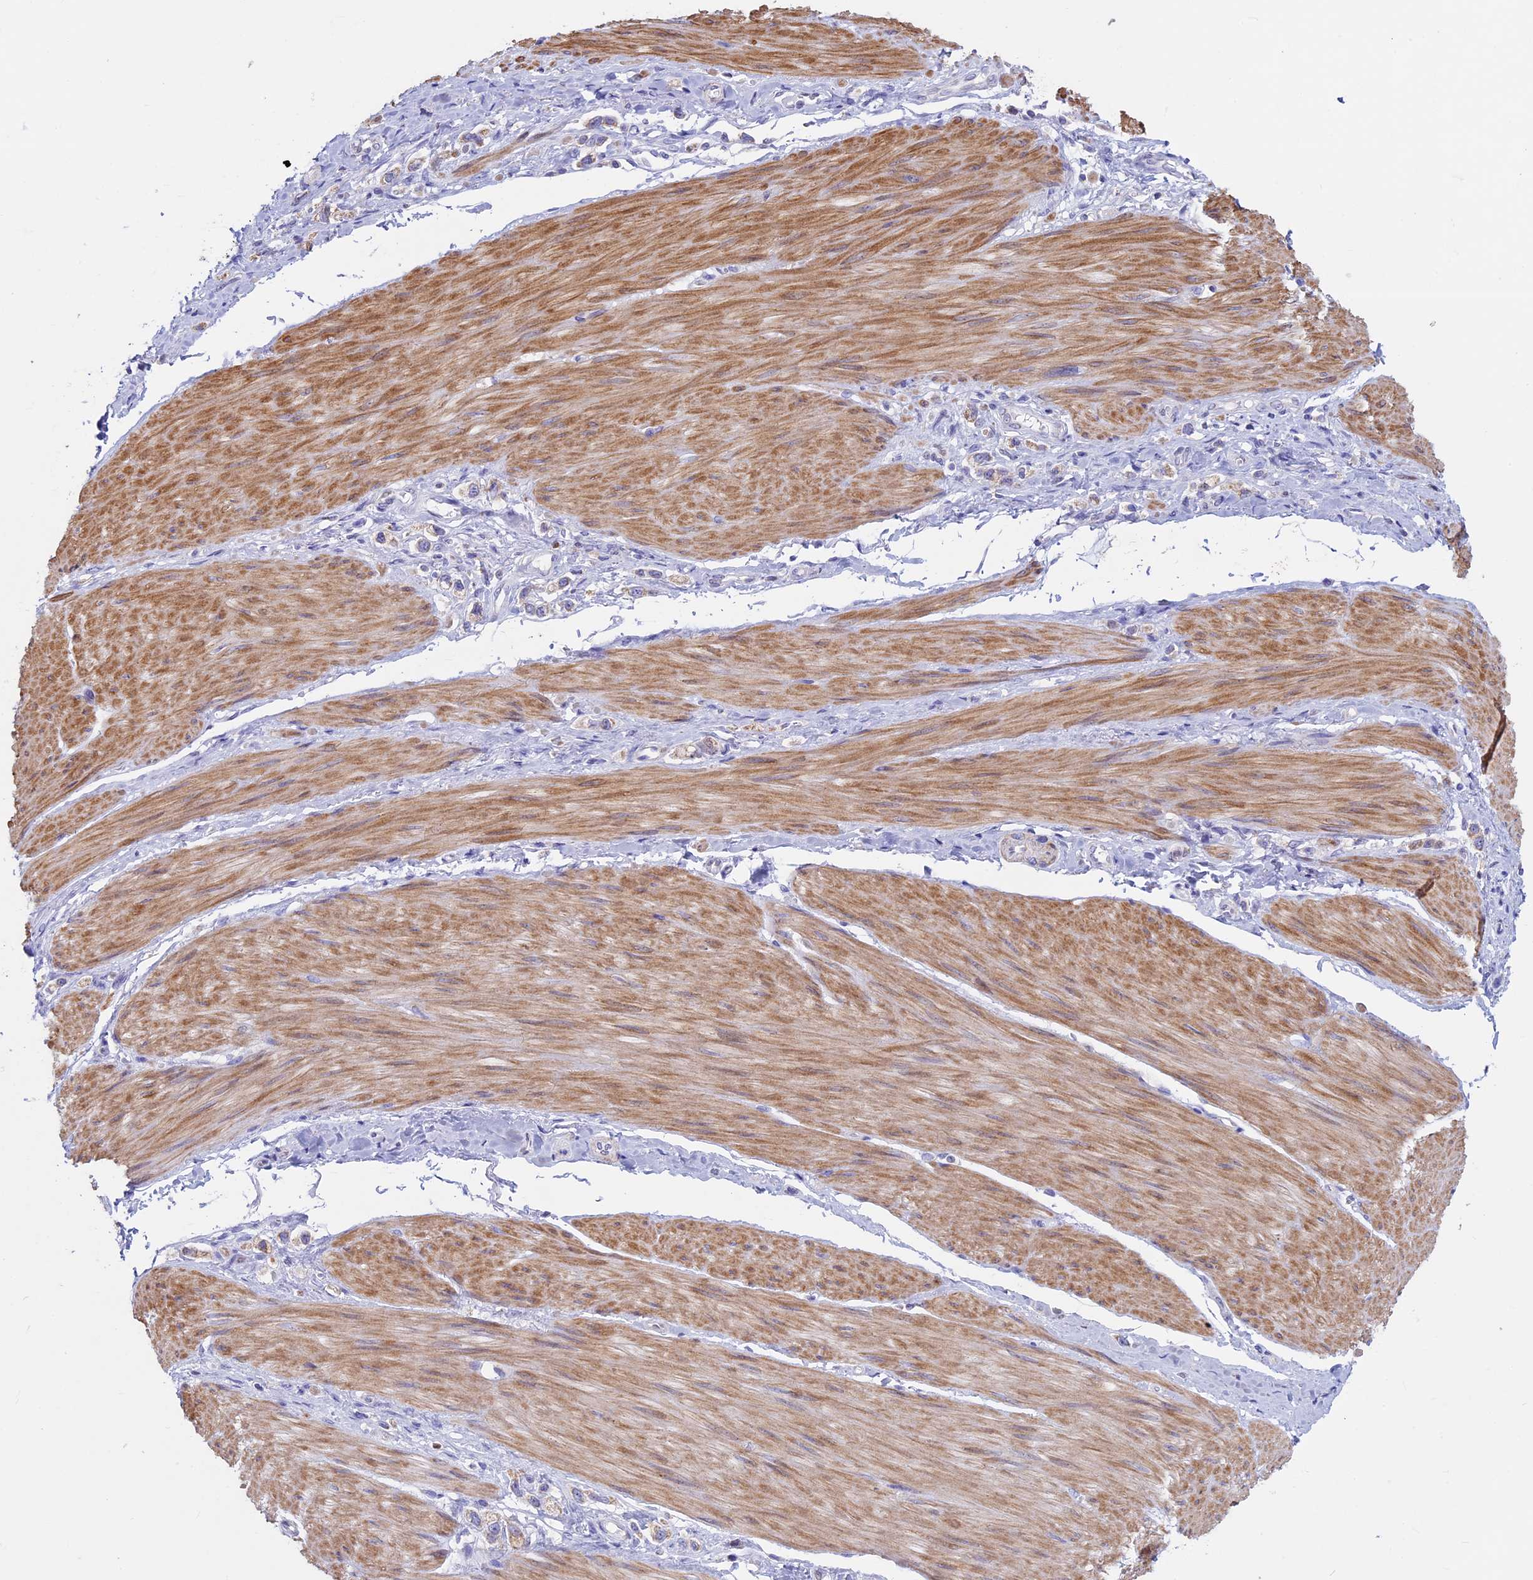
{"staining": {"intensity": "weak", "quantity": "<25%", "location": "cytoplasmic/membranous"}, "tissue": "stomach cancer", "cell_type": "Tumor cells", "image_type": "cancer", "snomed": [{"axis": "morphology", "description": "Adenocarcinoma, NOS"}, {"axis": "topography", "description": "Stomach"}], "caption": "Tumor cells show no significant staining in stomach cancer (adenocarcinoma).", "gene": "ACSS1", "patient": {"sex": "female", "age": 65}}